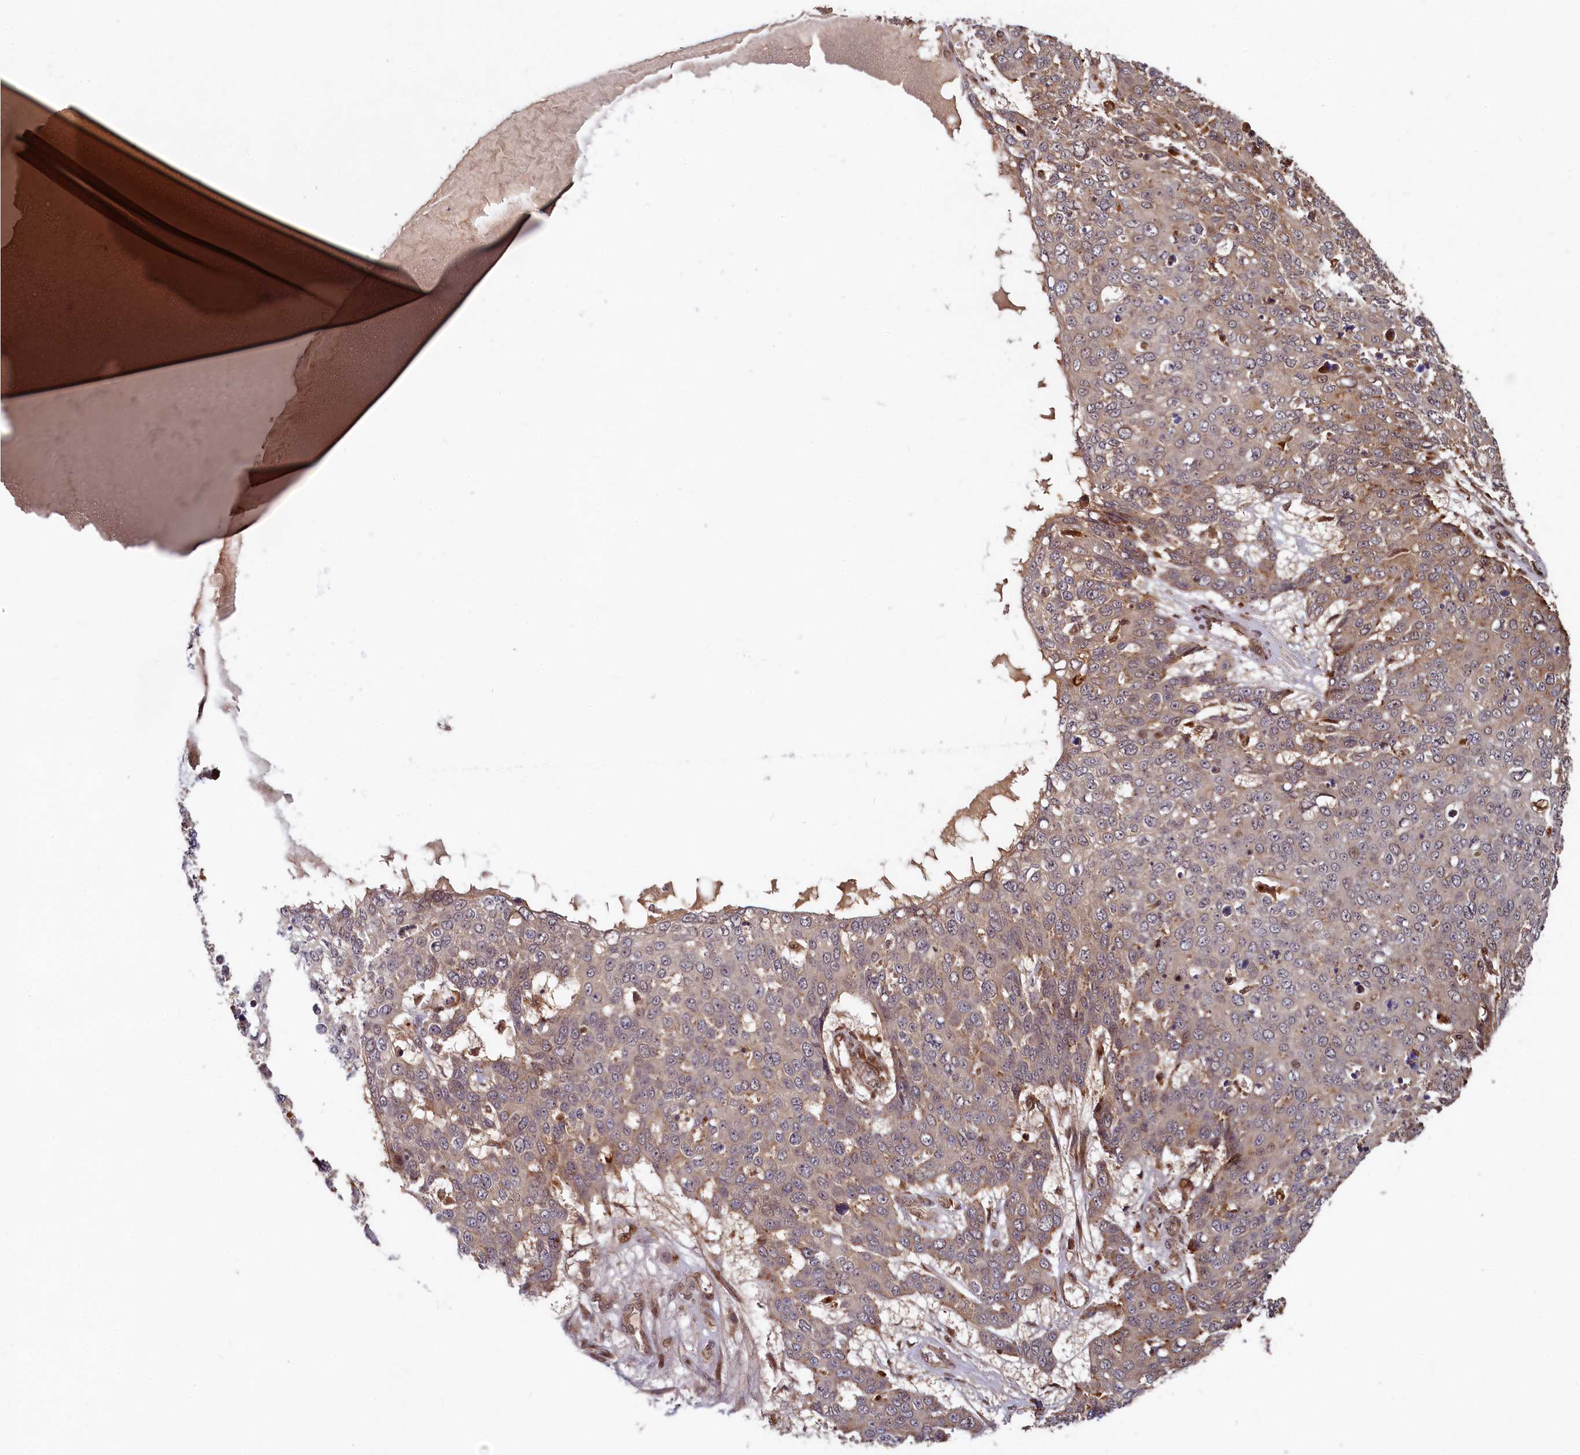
{"staining": {"intensity": "weak", "quantity": "25%-75%", "location": "cytoplasmic/membranous"}, "tissue": "skin cancer", "cell_type": "Tumor cells", "image_type": "cancer", "snomed": [{"axis": "morphology", "description": "Squamous cell carcinoma, NOS"}, {"axis": "topography", "description": "Skin"}], "caption": "Protein expression analysis of human skin squamous cell carcinoma reveals weak cytoplasmic/membranous staining in about 25%-75% of tumor cells.", "gene": "TRIM23", "patient": {"sex": "male", "age": 71}}